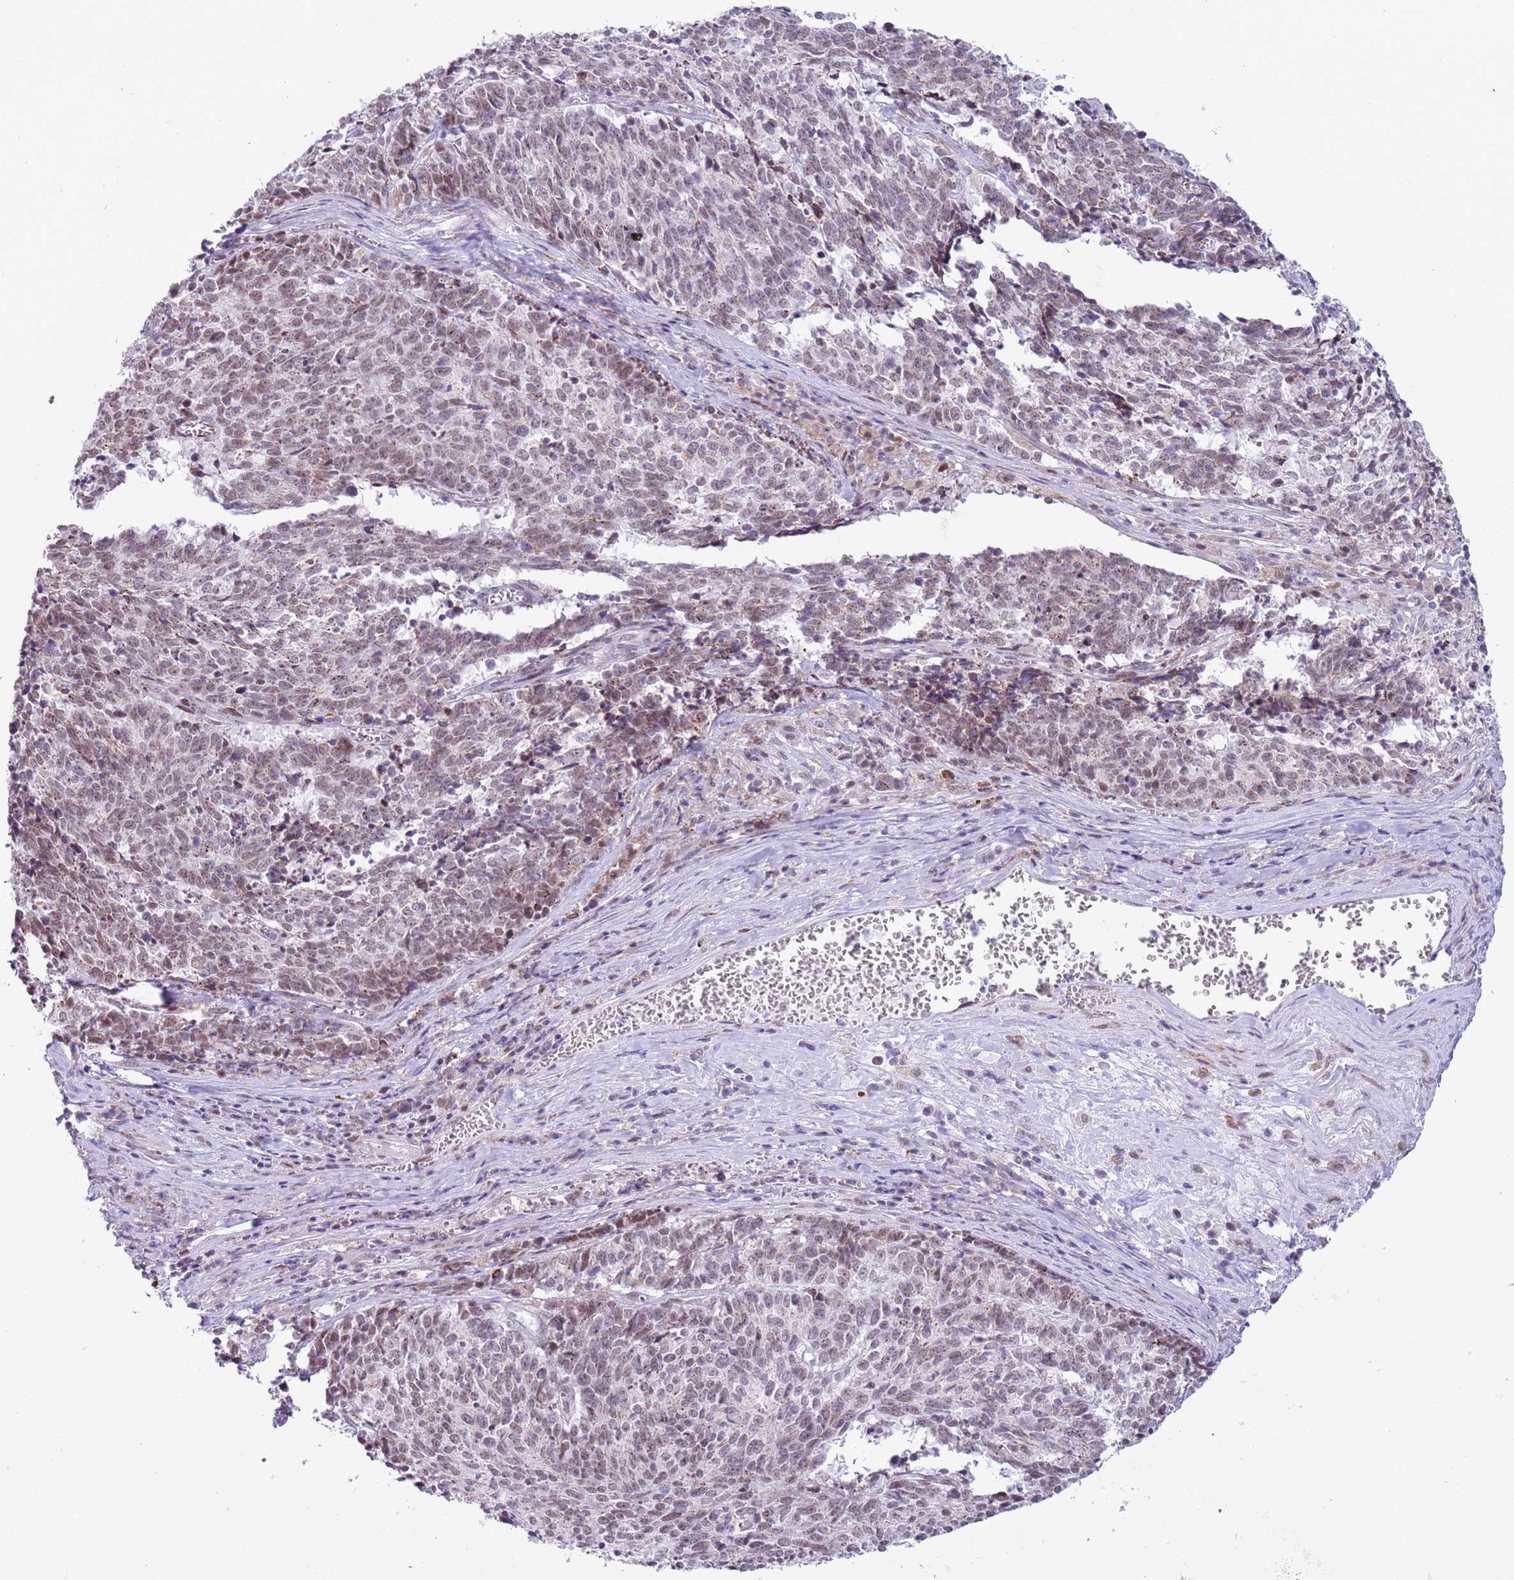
{"staining": {"intensity": "weak", "quantity": "25%-75%", "location": "nuclear"}, "tissue": "cervical cancer", "cell_type": "Tumor cells", "image_type": "cancer", "snomed": [{"axis": "morphology", "description": "Squamous cell carcinoma, NOS"}, {"axis": "topography", "description": "Cervix"}], "caption": "Immunohistochemical staining of human cervical cancer (squamous cell carcinoma) displays low levels of weak nuclear protein expression in approximately 25%-75% of tumor cells.", "gene": "ZNF576", "patient": {"sex": "female", "age": 29}}